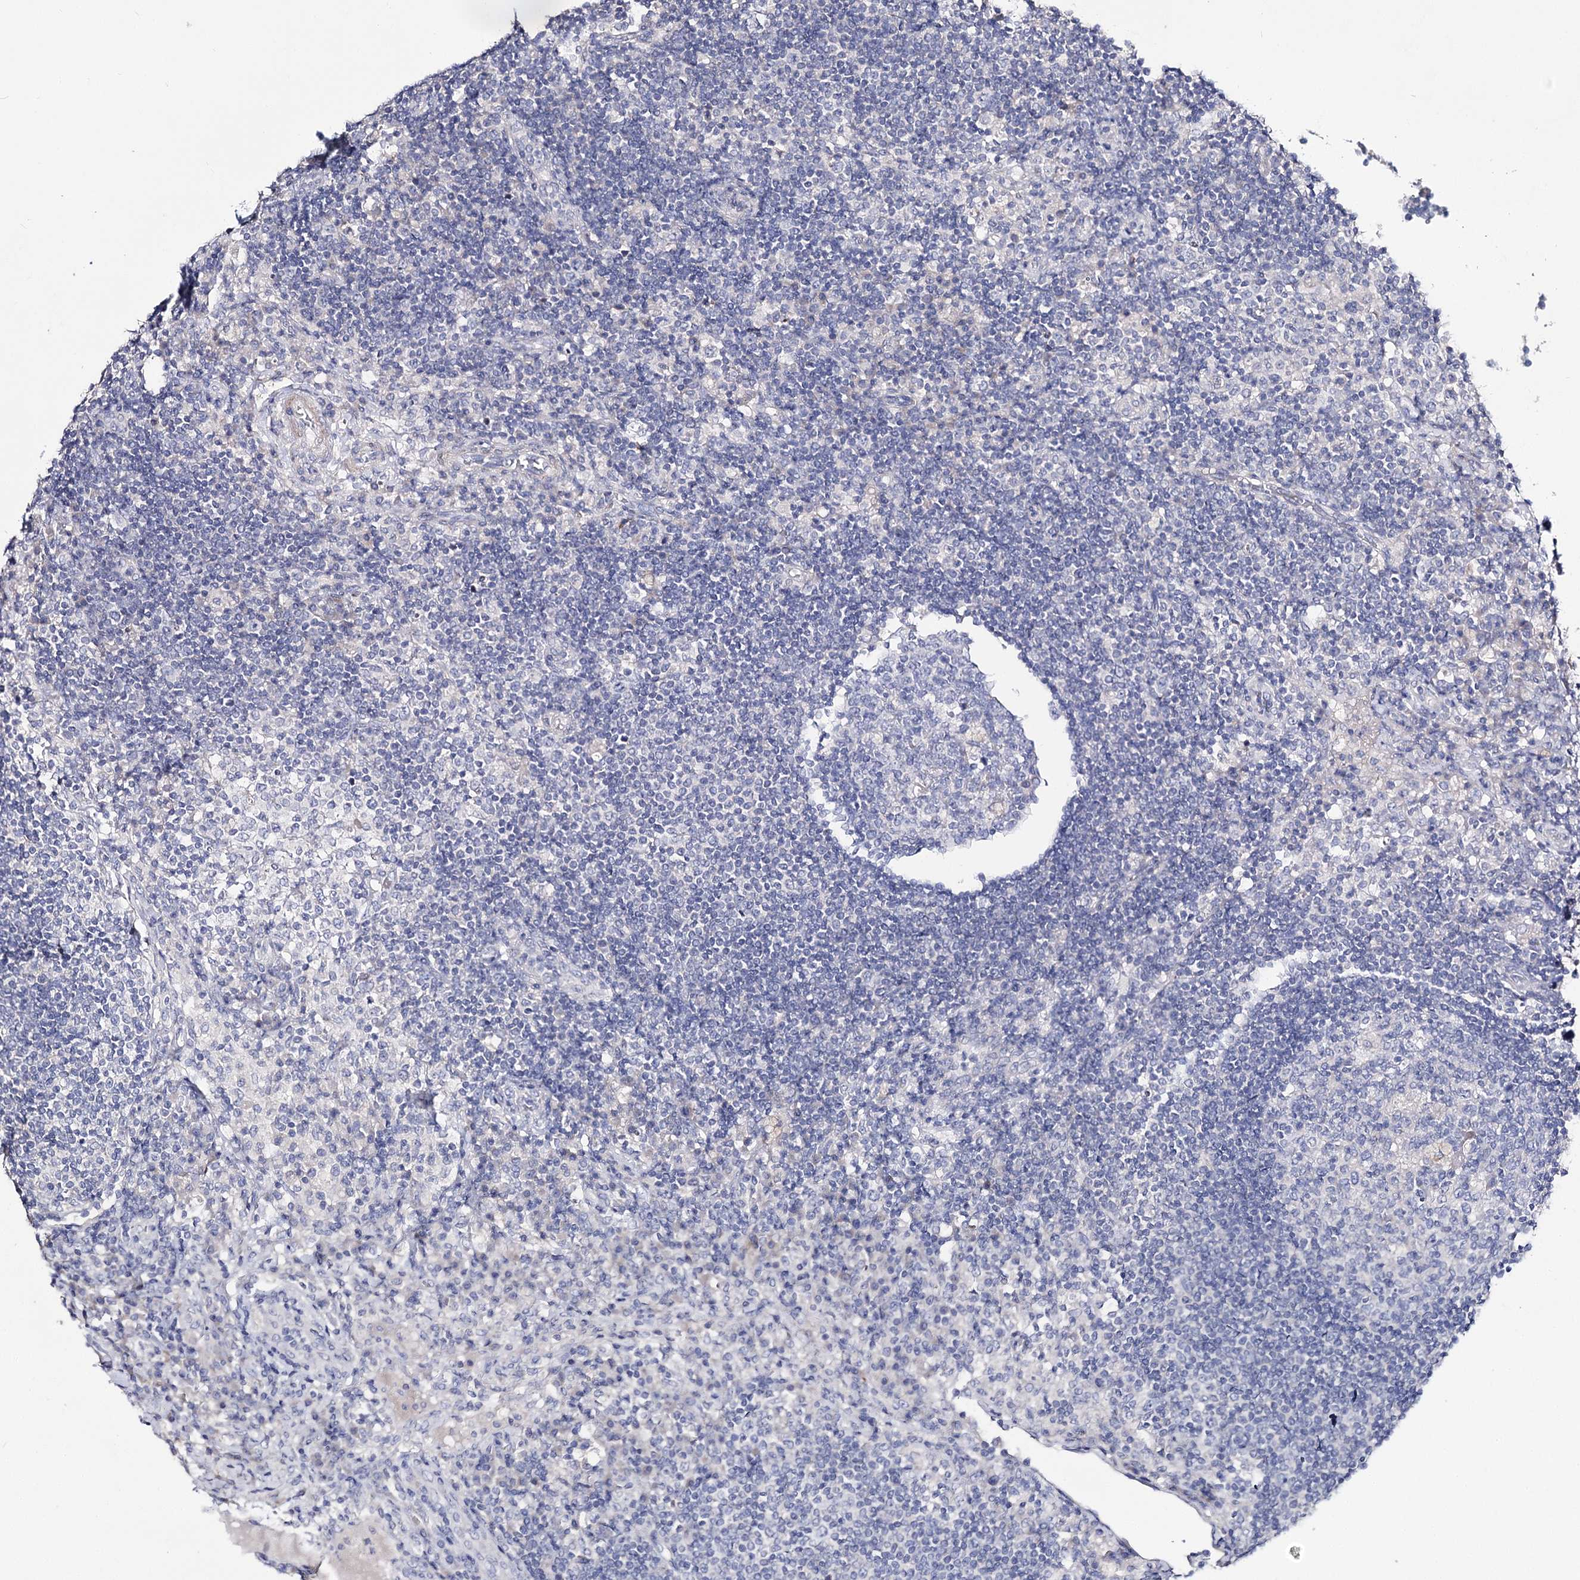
{"staining": {"intensity": "negative", "quantity": "none", "location": "none"}, "tissue": "lymph node", "cell_type": "Germinal center cells", "image_type": "normal", "snomed": [{"axis": "morphology", "description": "Normal tissue, NOS"}, {"axis": "topography", "description": "Lymph node"}], "caption": "IHC of unremarkable human lymph node displays no positivity in germinal center cells. (DAB immunohistochemistry, high magnification).", "gene": "NRAP", "patient": {"sex": "female", "age": 53}}